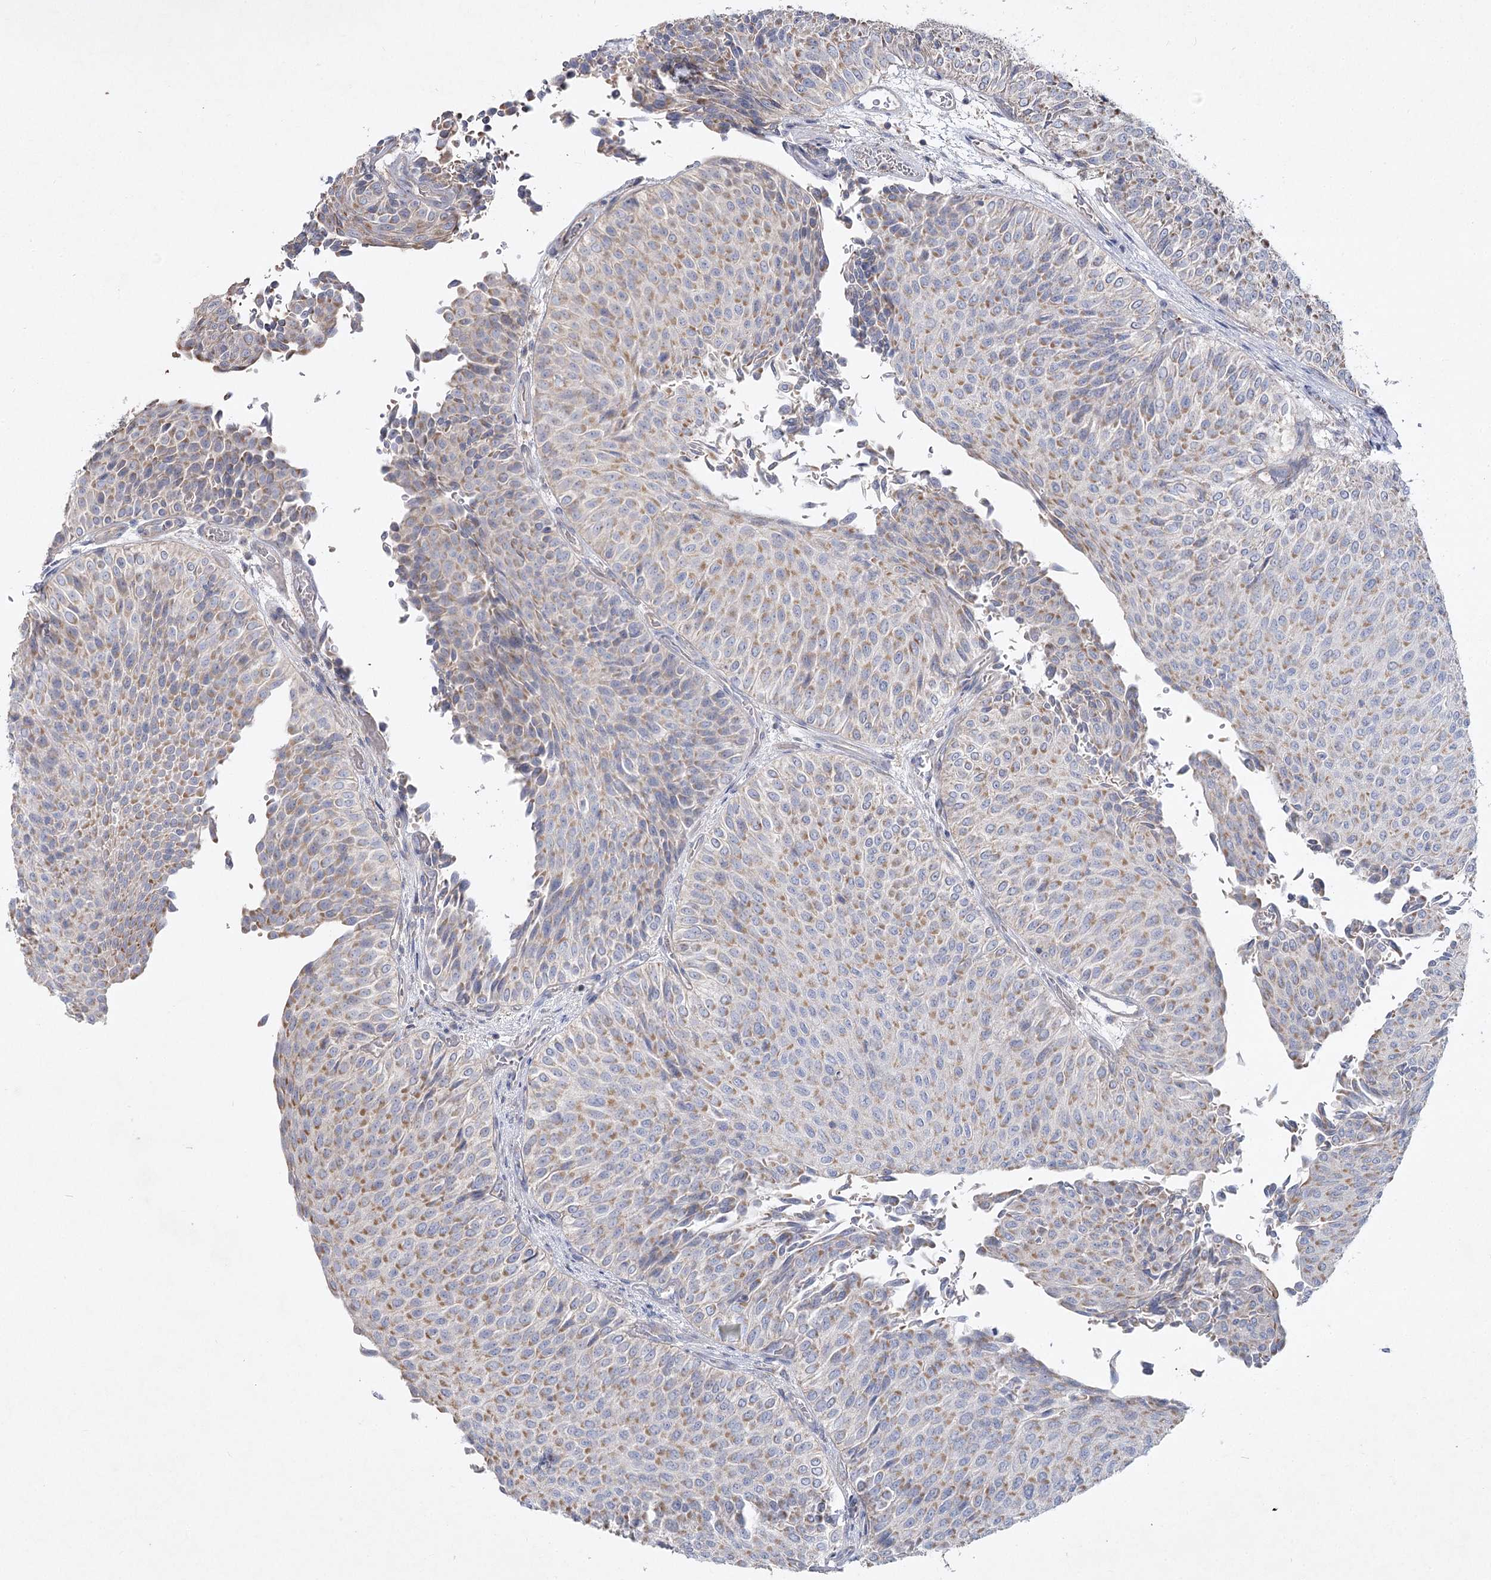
{"staining": {"intensity": "weak", "quantity": ">75%", "location": "cytoplasmic/membranous"}, "tissue": "urothelial cancer", "cell_type": "Tumor cells", "image_type": "cancer", "snomed": [{"axis": "morphology", "description": "Urothelial carcinoma, Low grade"}, {"axis": "topography", "description": "Urinary bladder"}], "caption": "Urothelial cancer was stained to show a protein in brown. There is low levels of weak cytoplasmic/membranous staining in approximately >75% of tumor cells.", "gene": "TMEM187", "patient": {"sex": "male", "age": 78}}